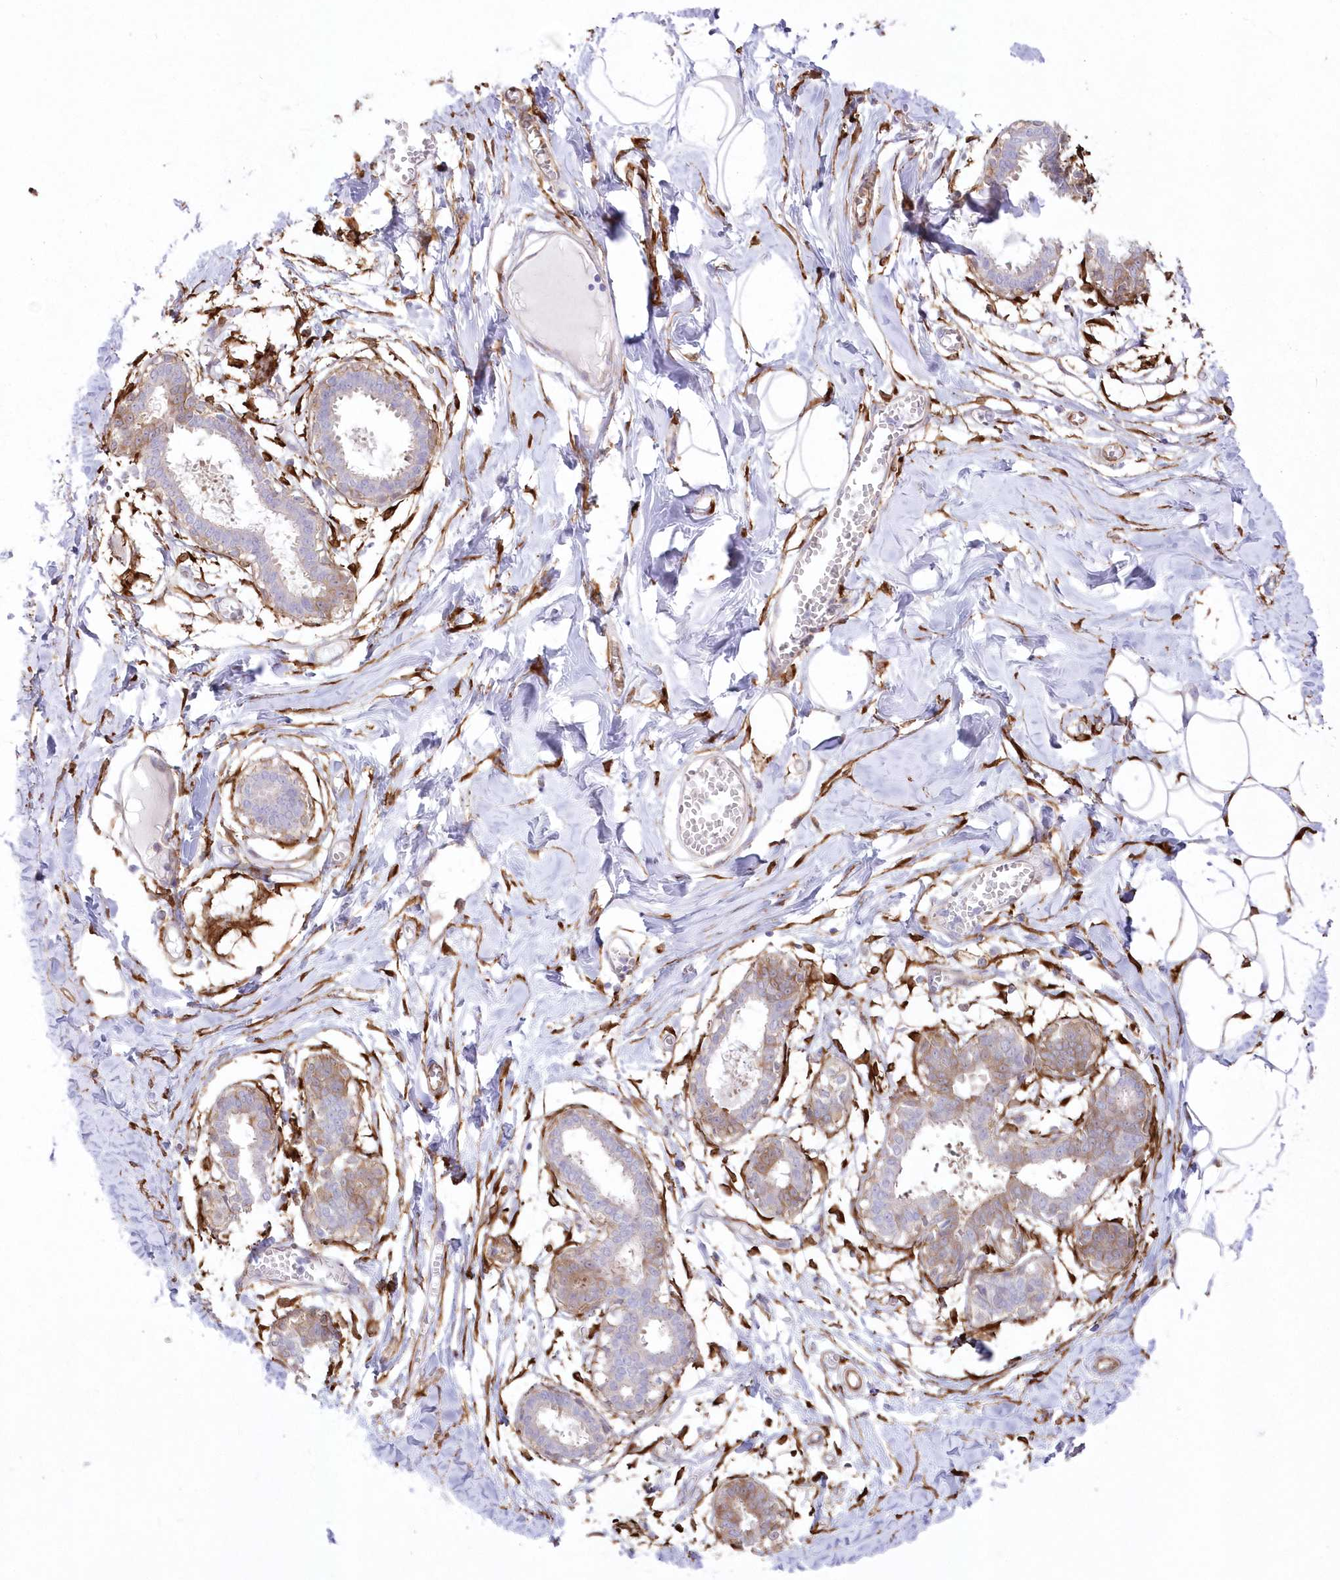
{"staining": {"intensity": "negative", "quantity": "none", "location": "none"}, "tissue": "breast", "cell_type": "Adipocytes", "image_type": "normal", "snomed": [{"axis": "morphology", "description": "Normal tissue, NOS"}, {"axis": "topography", "description": "Breast"}], "caption": "An IHC photomicrograph of benign breast is shown. There is no staining in adipocytes of breast.", "gene": "SH3PXD2B", "patient": {"sex": "female", "age": 27}}